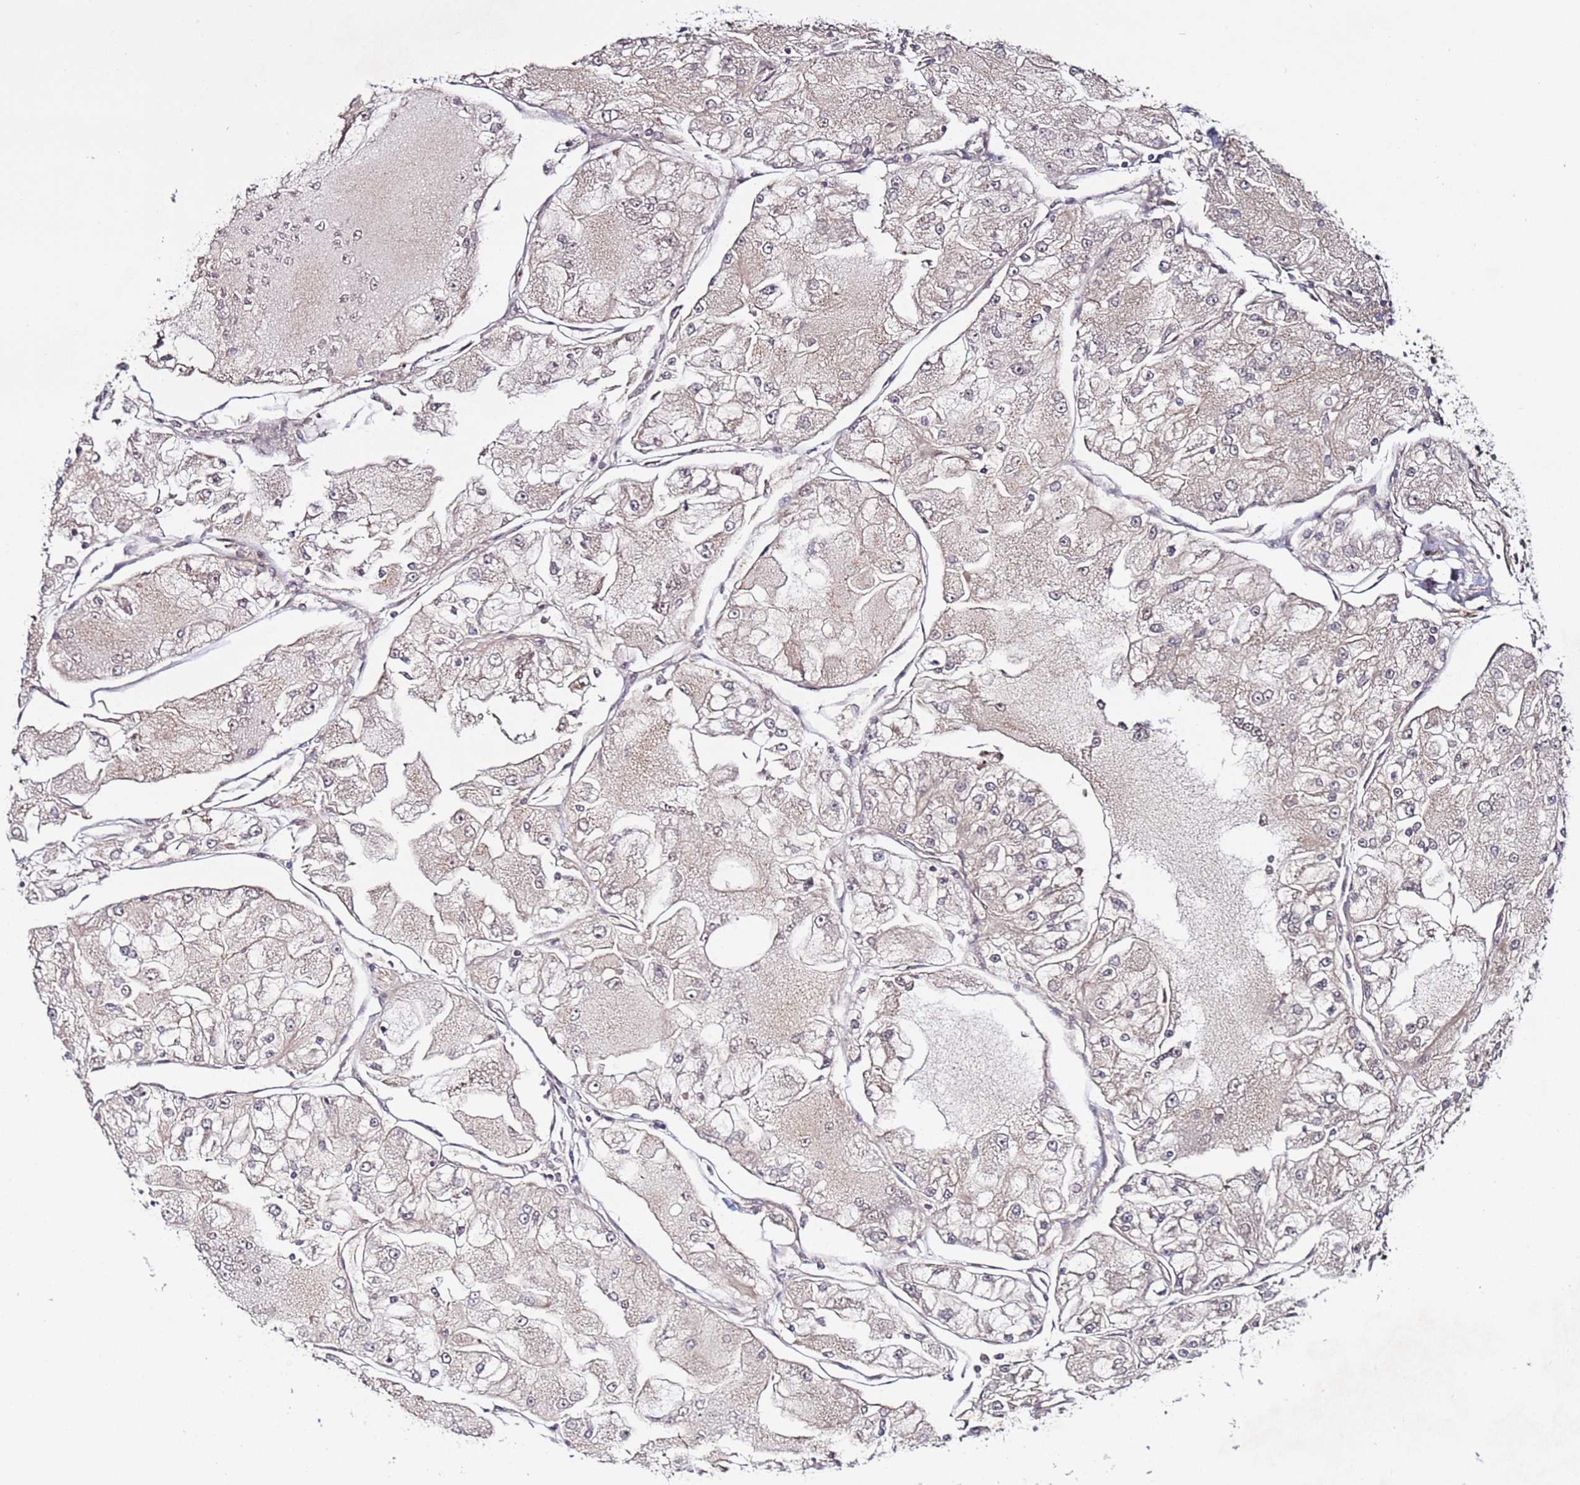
{"staining": {"intensity": "negative", "quantity": "none", "location": "none"}, "tissue": "renal cancer", "cell_type": "Tumor cells", "image_type": "cancer", "snomed": [{"axis": "morphology", "description": "Adenocarcinoma, NOS"}, {"axis": "topography", "description": "Kidney"}], "caption": "Human renal cancer (adenocarcinoma) stained for a protein using IHC shows no expression in tumor cells.", "gene": "POLR2D", "patient": {"sex": "female", "age": 72}}